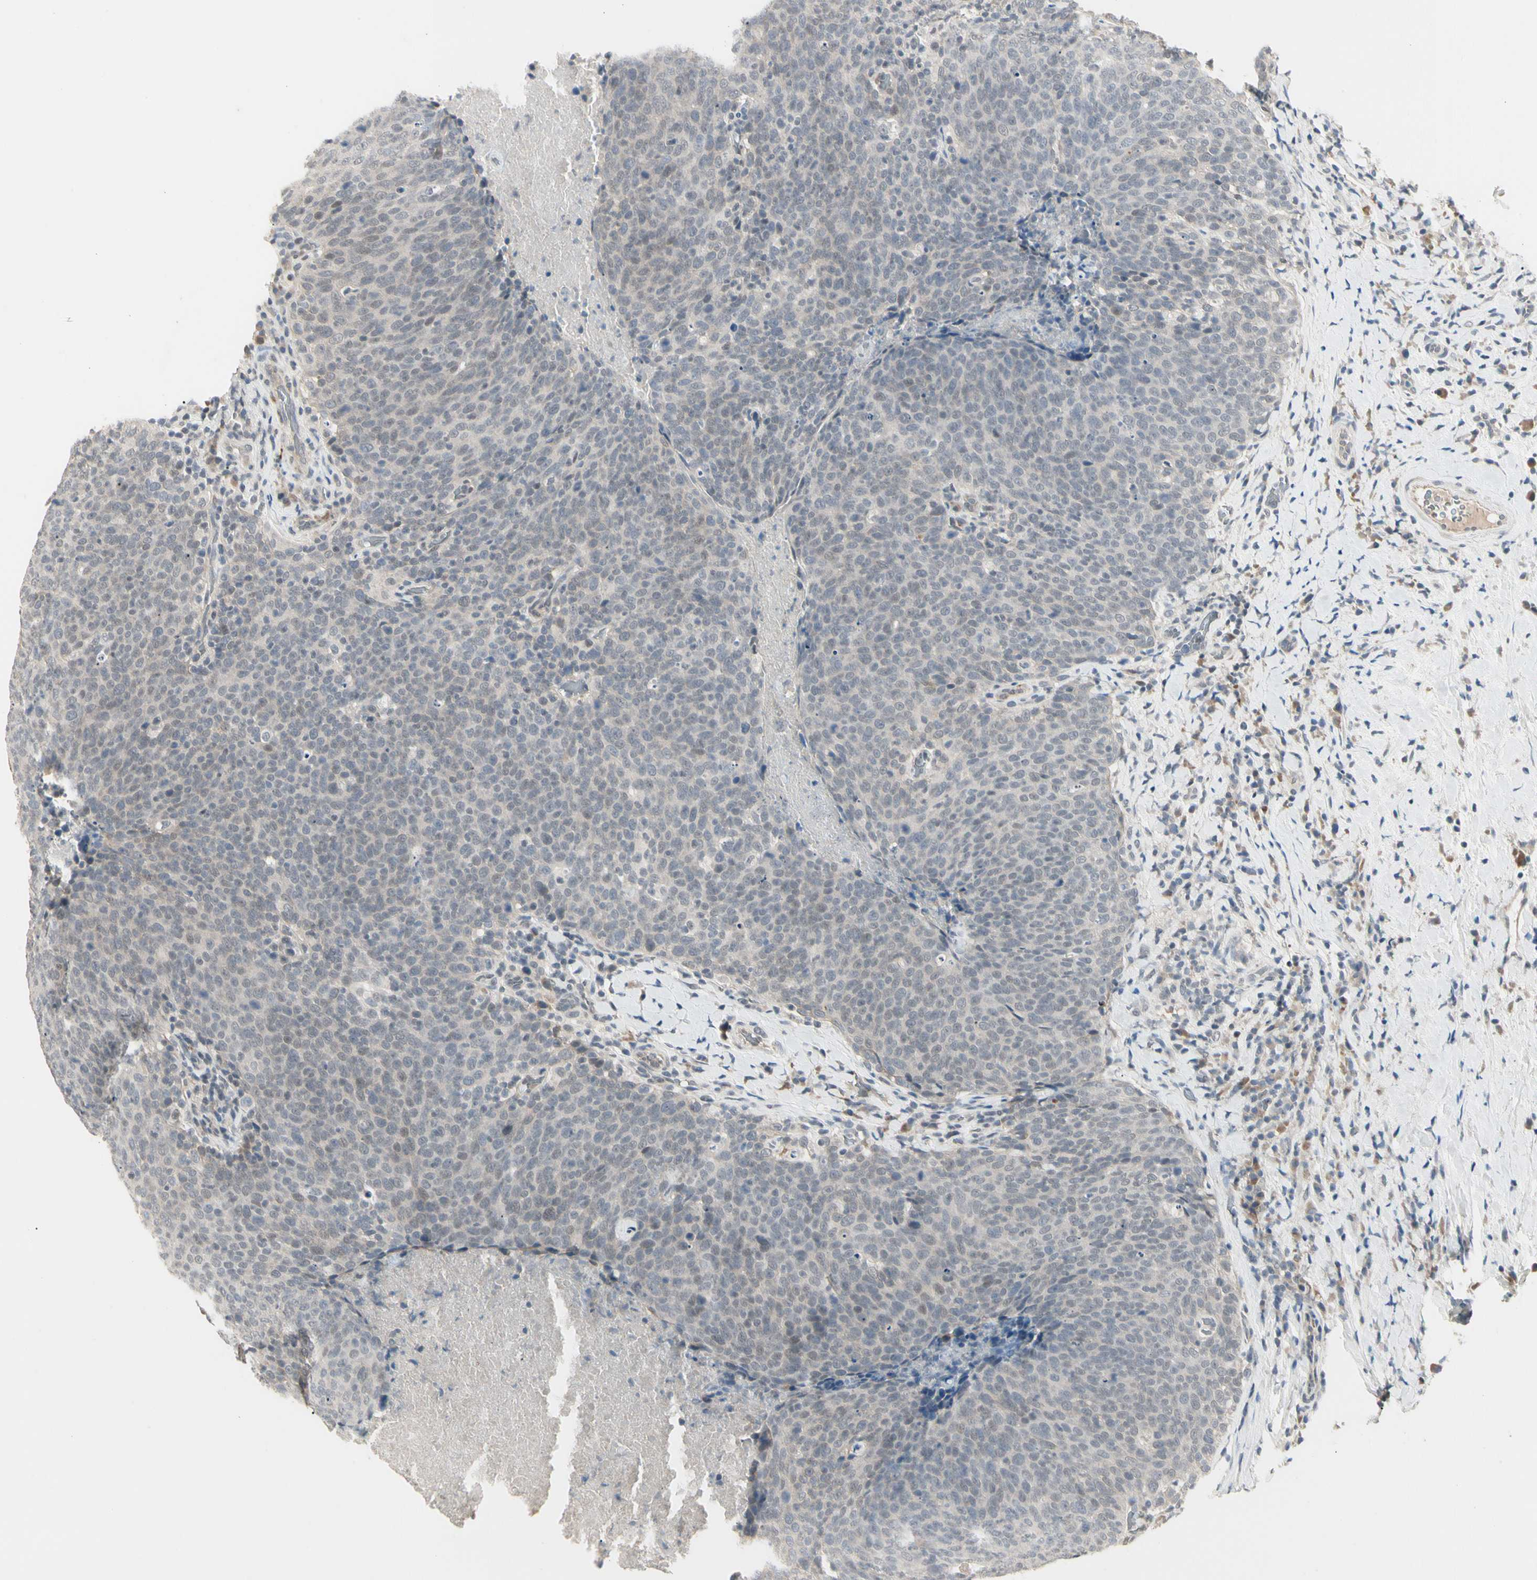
{"staining": {"intensity": "weak", "quantity": "<25%", "location": "nuclear"}, "tissue": "head and neck cancer", "cell_type": "Tumor cells", "image_type": "cancer", "snomed": [{"axis": "morphology", "description": "Squamous cell carcinoma, NOS"}, {"axis": "morphology", "description": "Squamous cell carcinoma, metastatic, NOS"}, {"axis": "topography", "description": "Lymph node"}, {"axis": "topography", "description": "Head-Neck"}], "caption": "This is a micrograph of immunohistochemistry (IHC) staining of squamous cell carcinoma (head and neck), which shows no expression in tumor cells.", "gene": "GREM1", "patient": {"sex": "male", "age": 62}}